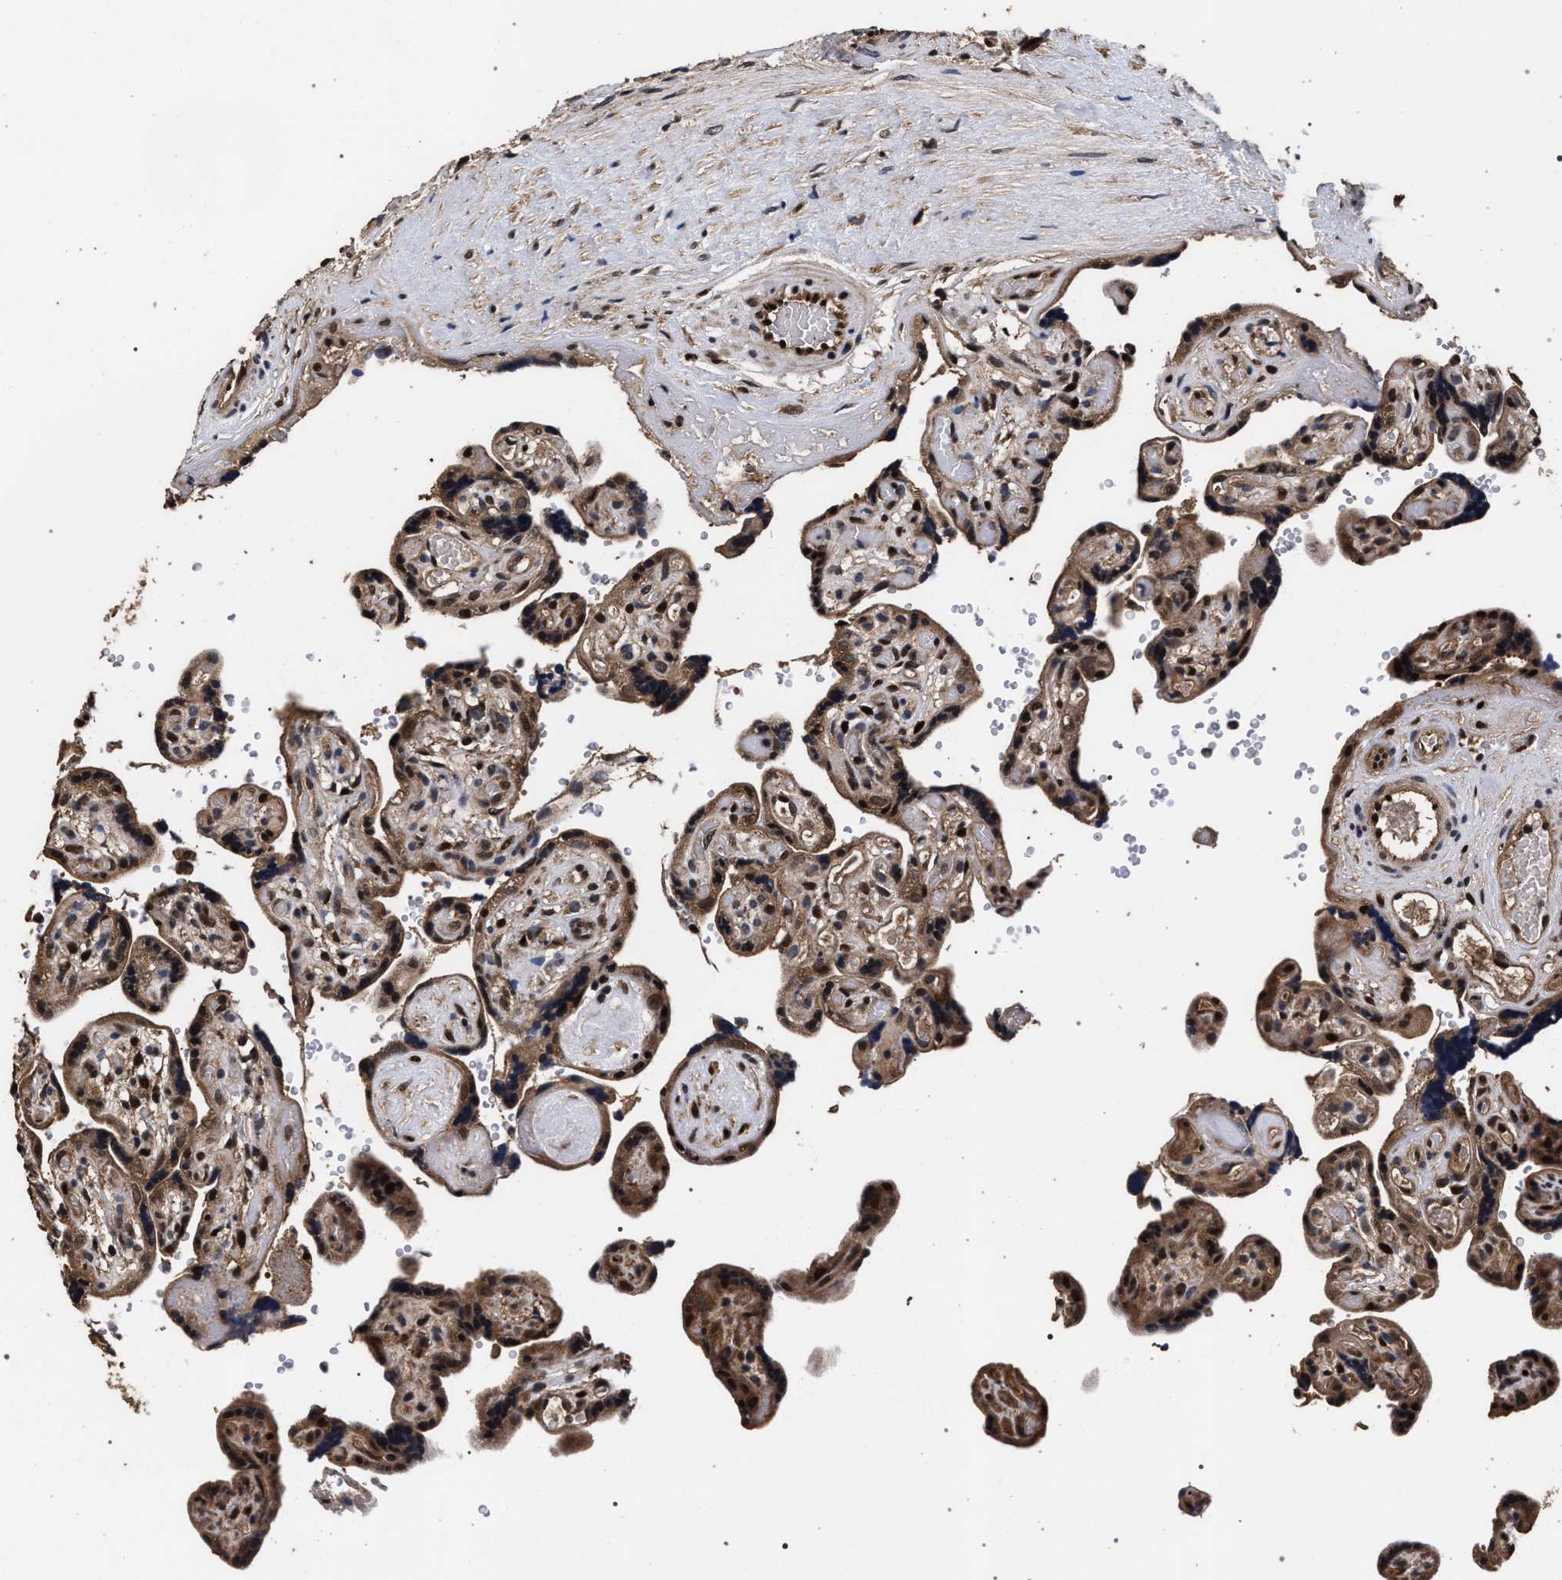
{"staining": {"intensity": "strong", "quantity": ">75%", "location": "cytoplasmic/membranous,nuclear"}, "tissue": "placenta", "cell_type": "Decidual cells", "image_type": "normal", "snomed": [{"axis": "morphology", "description": "Normal tissue, NOS"}, {"axis": "topography", "description": "Placenta"}], "caption": "Strong cytoplasmic/membranous,nuclear staining for a protein is present in approximately >75% of decidual cells of unremarkable placenta using immunohistochemistry.", "gene": "ACOX1", "patient": {"sex": "female", "age": 30}}